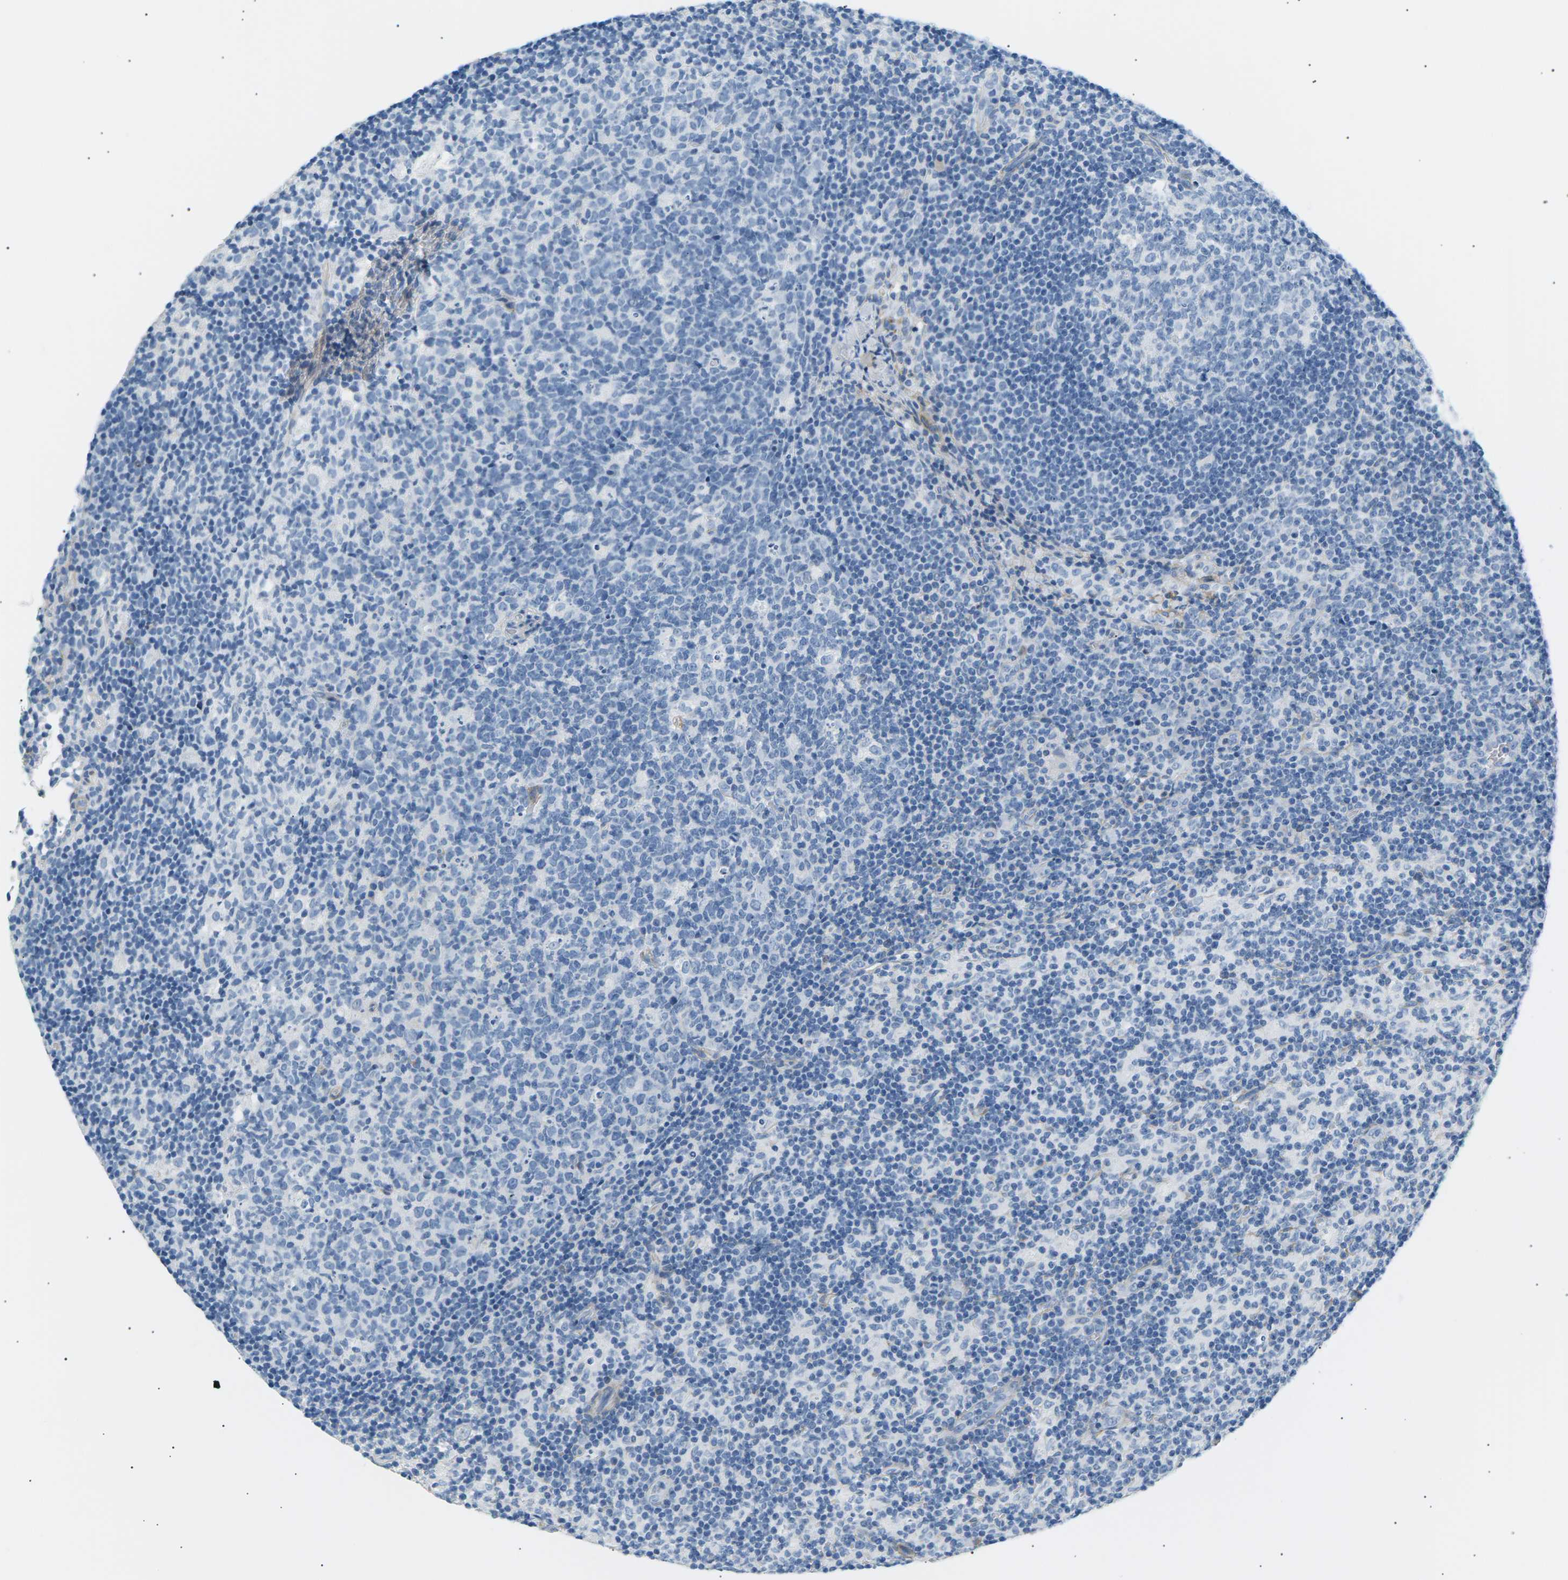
{"staining": {"intensity": "negative", "quantity": "none", "location": "none"}, "tissue": "lymph node", "cell_type": "Germinal center cells", "image_type": "normal", "snomed": [{"axis": "morphology", "description": "Normal tissue, NOS"}, {"axis": "morphology", "description": "Inflammation, NOS"}, {"axis": "topography", "description": "Lymph node"}], "caption": "The immunohistochemistry (IHC) image has no significant expression in germinal center cells of lymph node.", "gene": "SEPTIN5", "patient": {"sex": "male", "age": 55}}